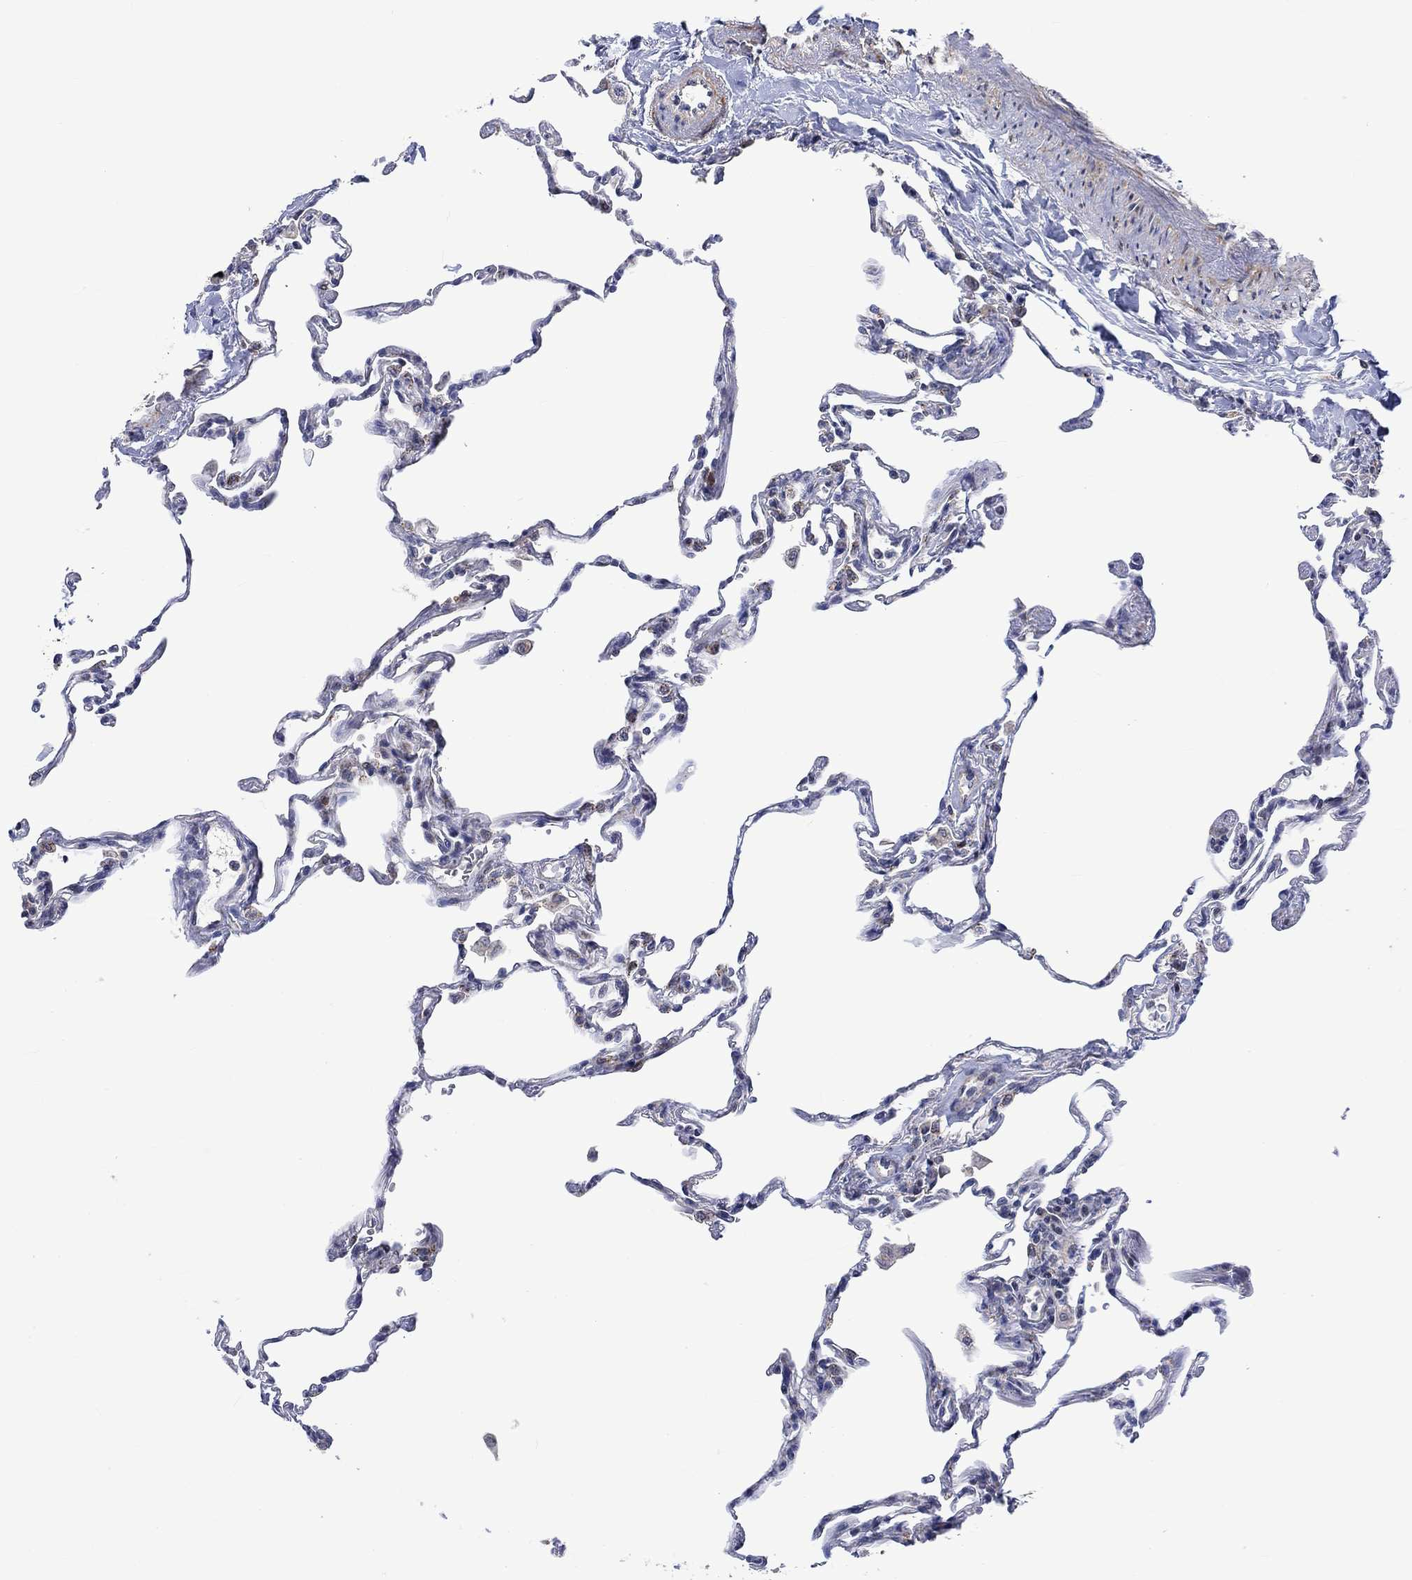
{"staining": {"intensity": "moderate", "quantity": "<25%", "location": "cytoplasmic/membranous"}, "tissue": "lung", "cell_type": "Alveolar cells", "image_type": "normal", "snomed": [{"axis": "morphology", "description": "Normal tissue, NOS"}, {"axis": "topography", "description": "Lung"}], "caption": "IHC of normal human lung shows low levels of moderate cytoplasmic/membranous expression in approximately <25% of alveolar cells.", "gene": "SLC48A1", "patient": {"sex": "female", "age": 57}}